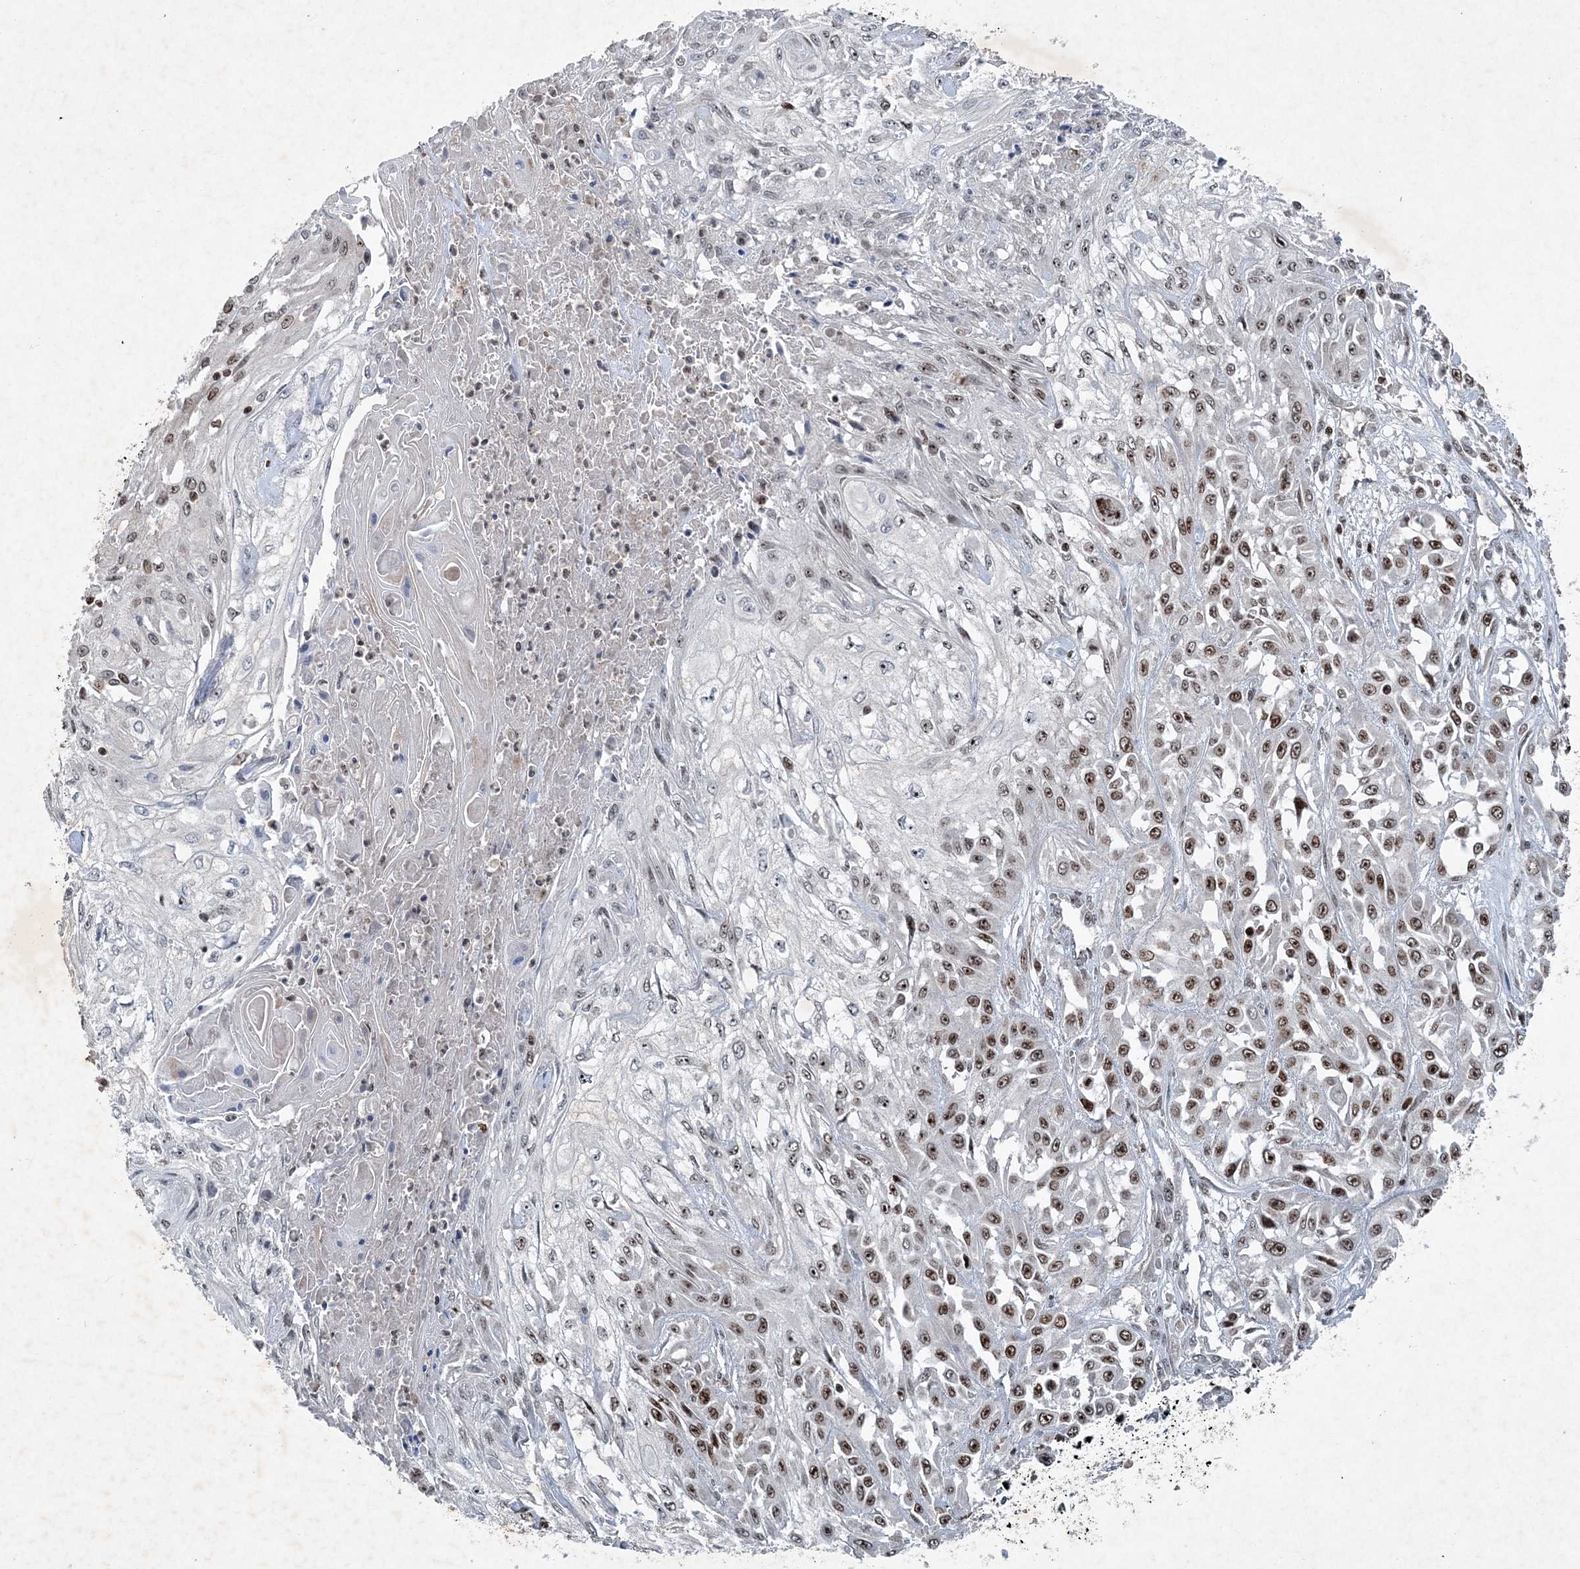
{"staining": {"intensity": "strong", "quantity": "25%-75%", "location": "nuclear"}, "tissue": "skin cancer", "cell_type": "Tumor cells", "image_type": "cancer", "snomed": [{"axis": "morphology", "description": "Squamous cell carcinoma, NOS"}, {"axis": "morphology", "description": "Squamous cell carcinoma, metastatic, NOS"}, {"axis": "topography", "description": "Skin"}, {"axis": "topography", "description": "Lymph node"}], "caption": "Immunohistochemistry (IHC) (DAB) staining of human skin squamous cell carcinoma demonstrates strong nuclear protein positivity in about 25%-75% of tumor cells. The staining is performed using DAB brown chromogen to label protein expression. The nuclei are counter-stained blue using hematoxylin.", "gene": "QTRT2", "patient": {"sex": "male", "age": 75}}